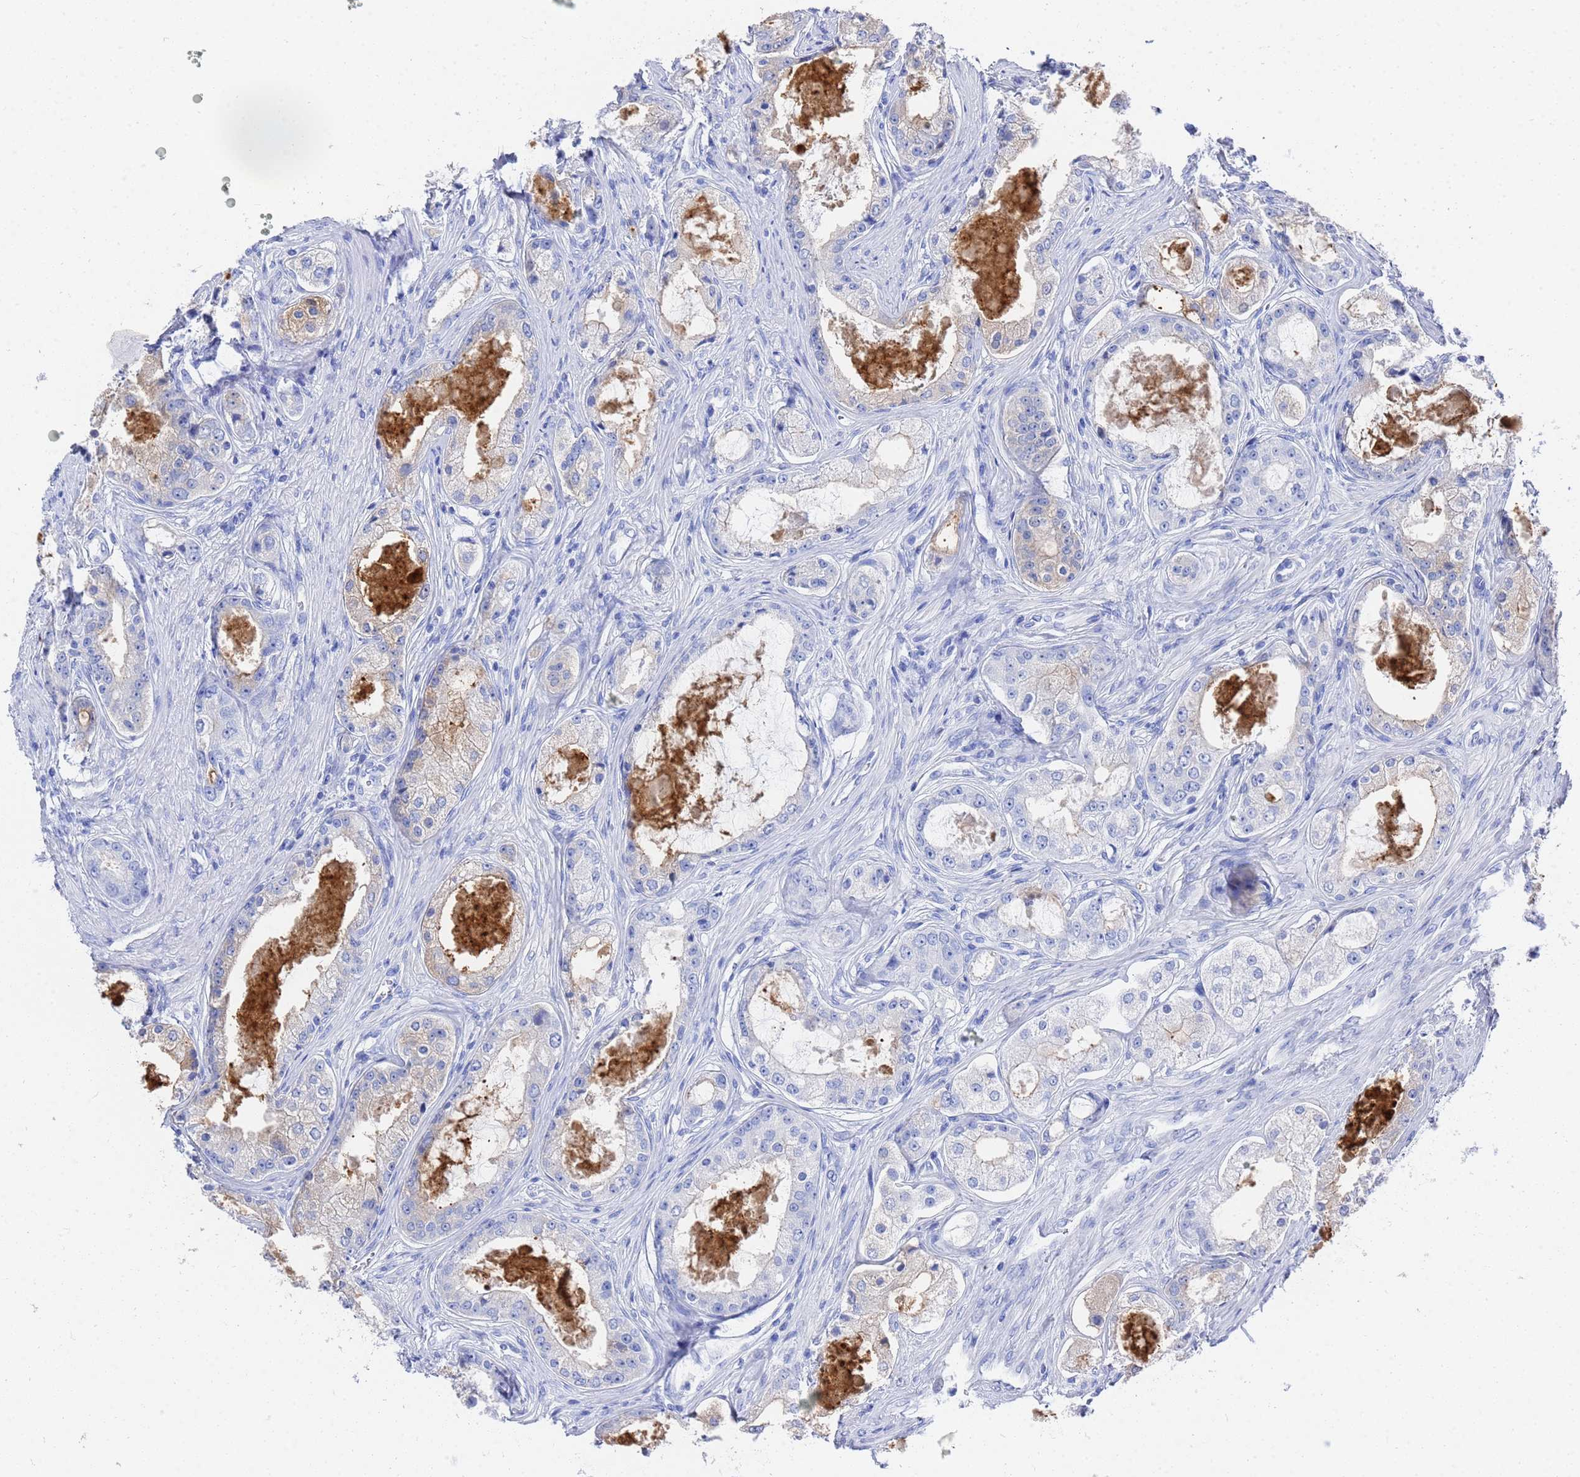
{"staining": {"intensity": "moderate", "quantity": "<25%", "location": "cytoplasmic/membranous"}, "tissue": "prostate cancer", "cell_type": "Tumor cells", "image_type": "cancer", "snomed": [{"axis": "morphology", "description": "Adenocarcinoma, Low grade"}, {"axis": "topography", "description": "Prostate"}], "caption": "Immunohistochemical staining of human prostate cancer shows moderate cytoplasmic/membranous protein positivity in approximately <25% of tumor cells.", "gene": "GGT1", "patient": {"sex": "male", "age": 68}}